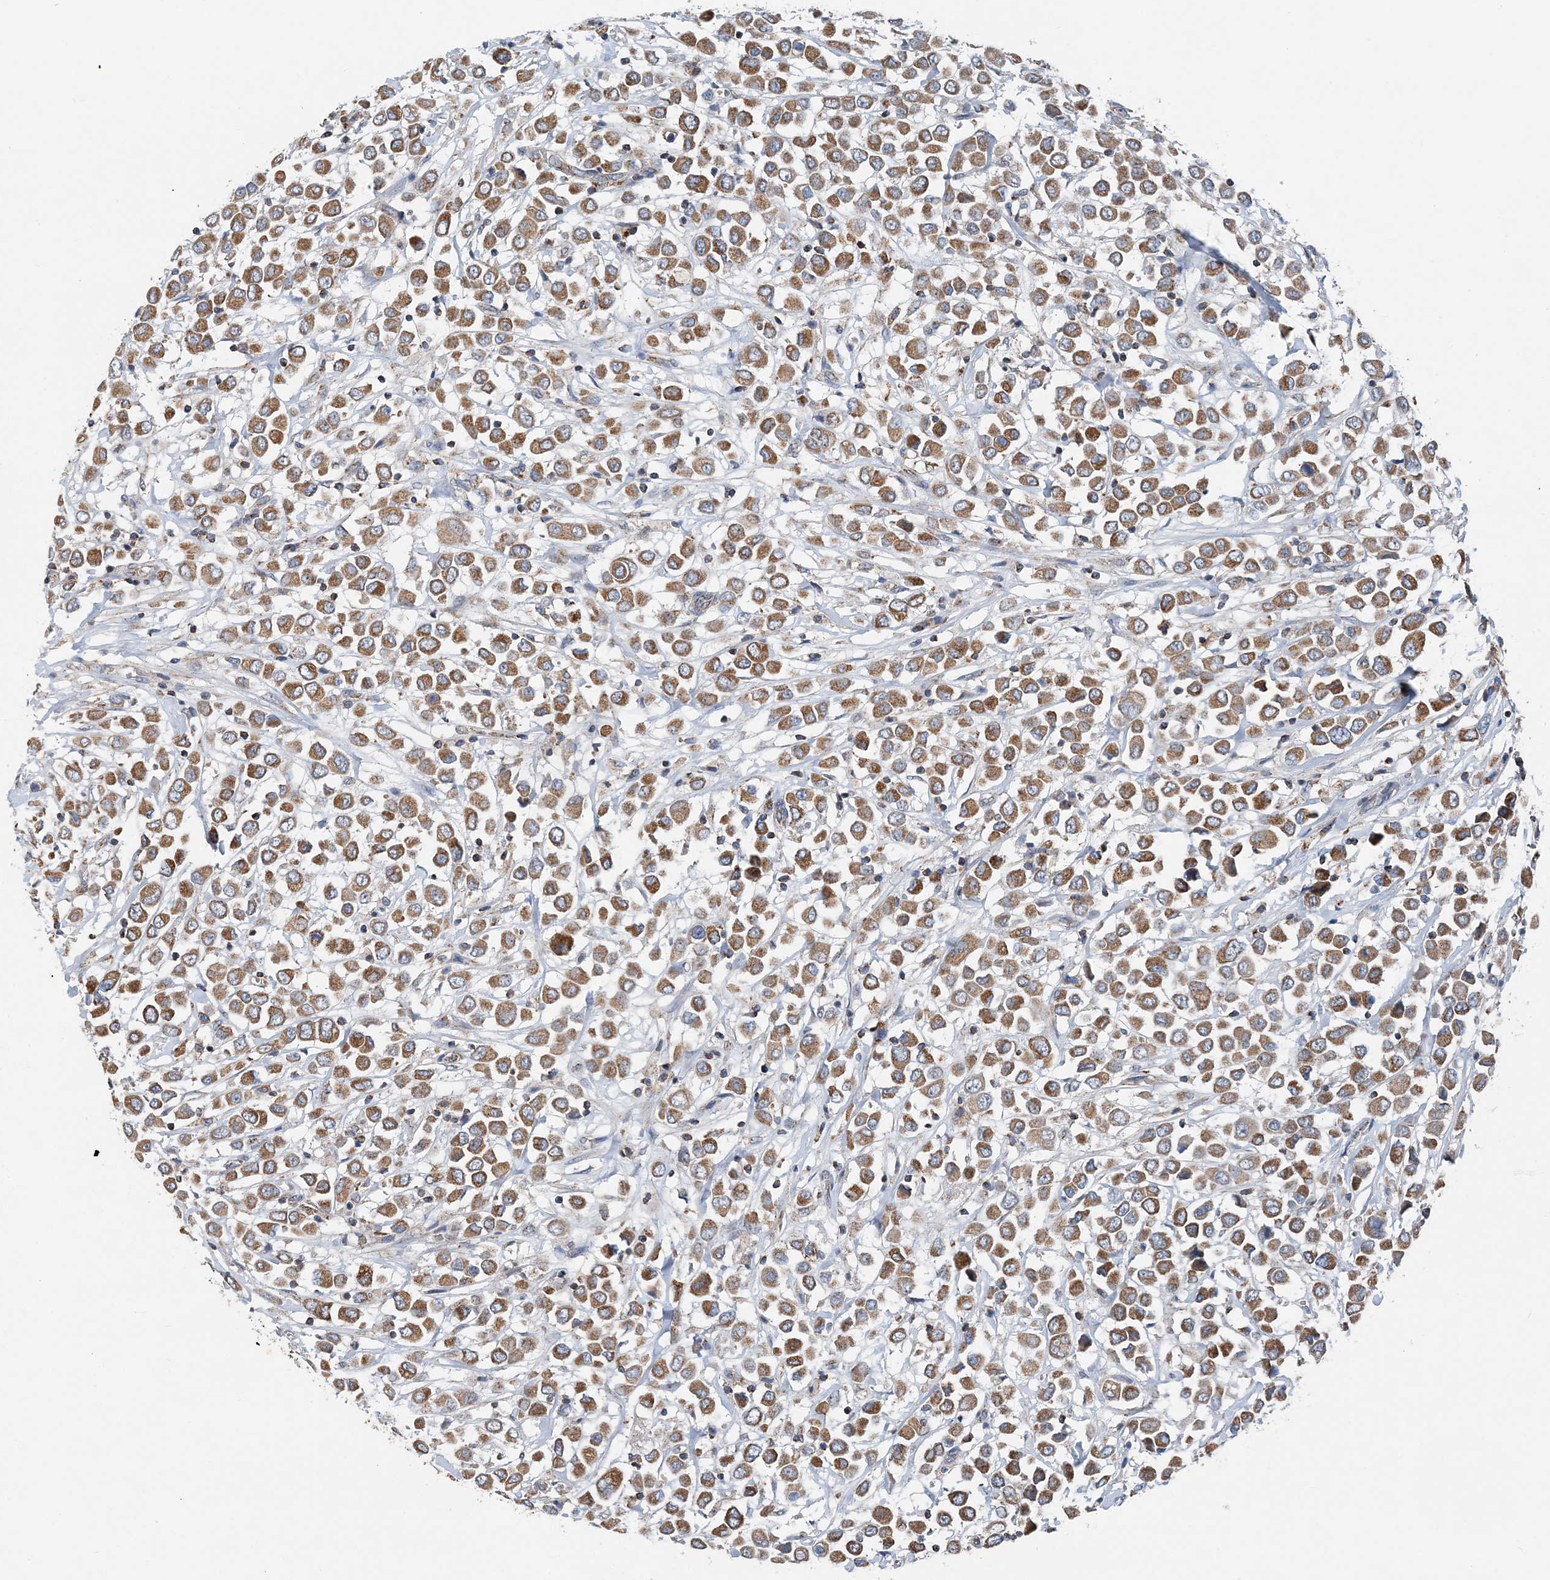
{"staining": {"intensity": "moderate", "quantity": ">75%", "location": "cytoplasmic/membranous"}, "tissue": "breast cancer", "cell_type": "Tumor cells", "image_type": "cancer", "snomed": [{"axis": "morphology", "description": "Duct carcinoma"}, {"axis": "topography", "description": "Breast"}], "caption": "A histopathology image of breast cancer stained for a protein reveals moderate cytoplasmic/membranous brown staining in tumor cells.", "gene": "SPRY2", "patient": {"sex": "female", "age": 61}}